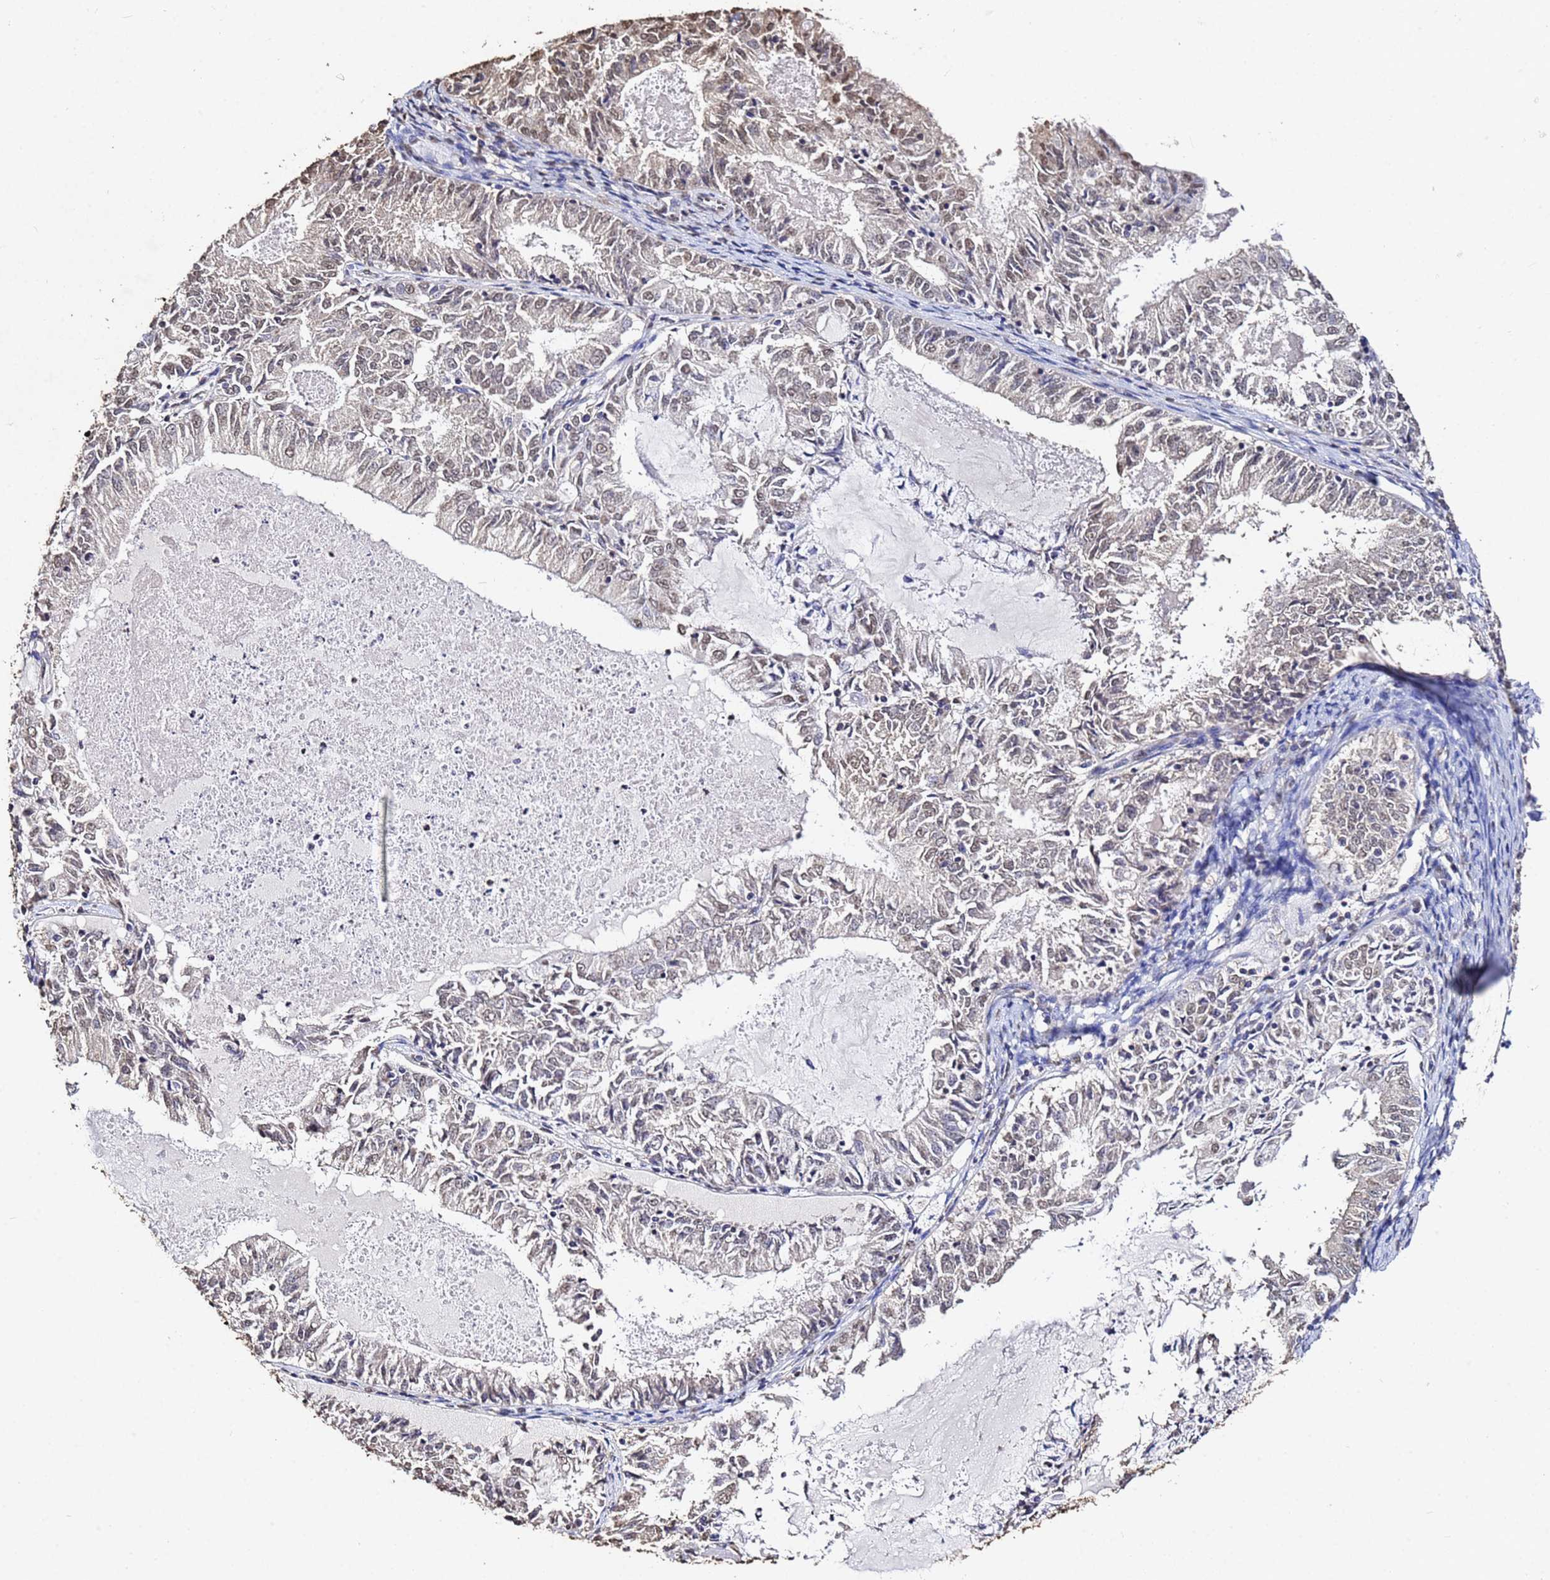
{"staining": {"intensity": "weak", "quantity": "25%-75%", "location": "nuclear"}, "tissue": "endometrial cancer", "cell_type": "Tumor cells", "image_type": "cancer", "snomed": [{"axis": "morphology", "description": "Adenocarcinoma, NOS"}, {"axis": "topography", "description": "Endometrium"}], "caption": "Immunohistochemistry image of neoplastic tissue: endometrial cancer (adenocarcinoma) stained using immunohistochemistry (IHC) reveals low levels of weak protein expression localized specifically in the nuclear of tumor cells, appearing as a nuclear brown color.", "gene": "MYOCD", "patient": {"sex": "female", "age": 57}}